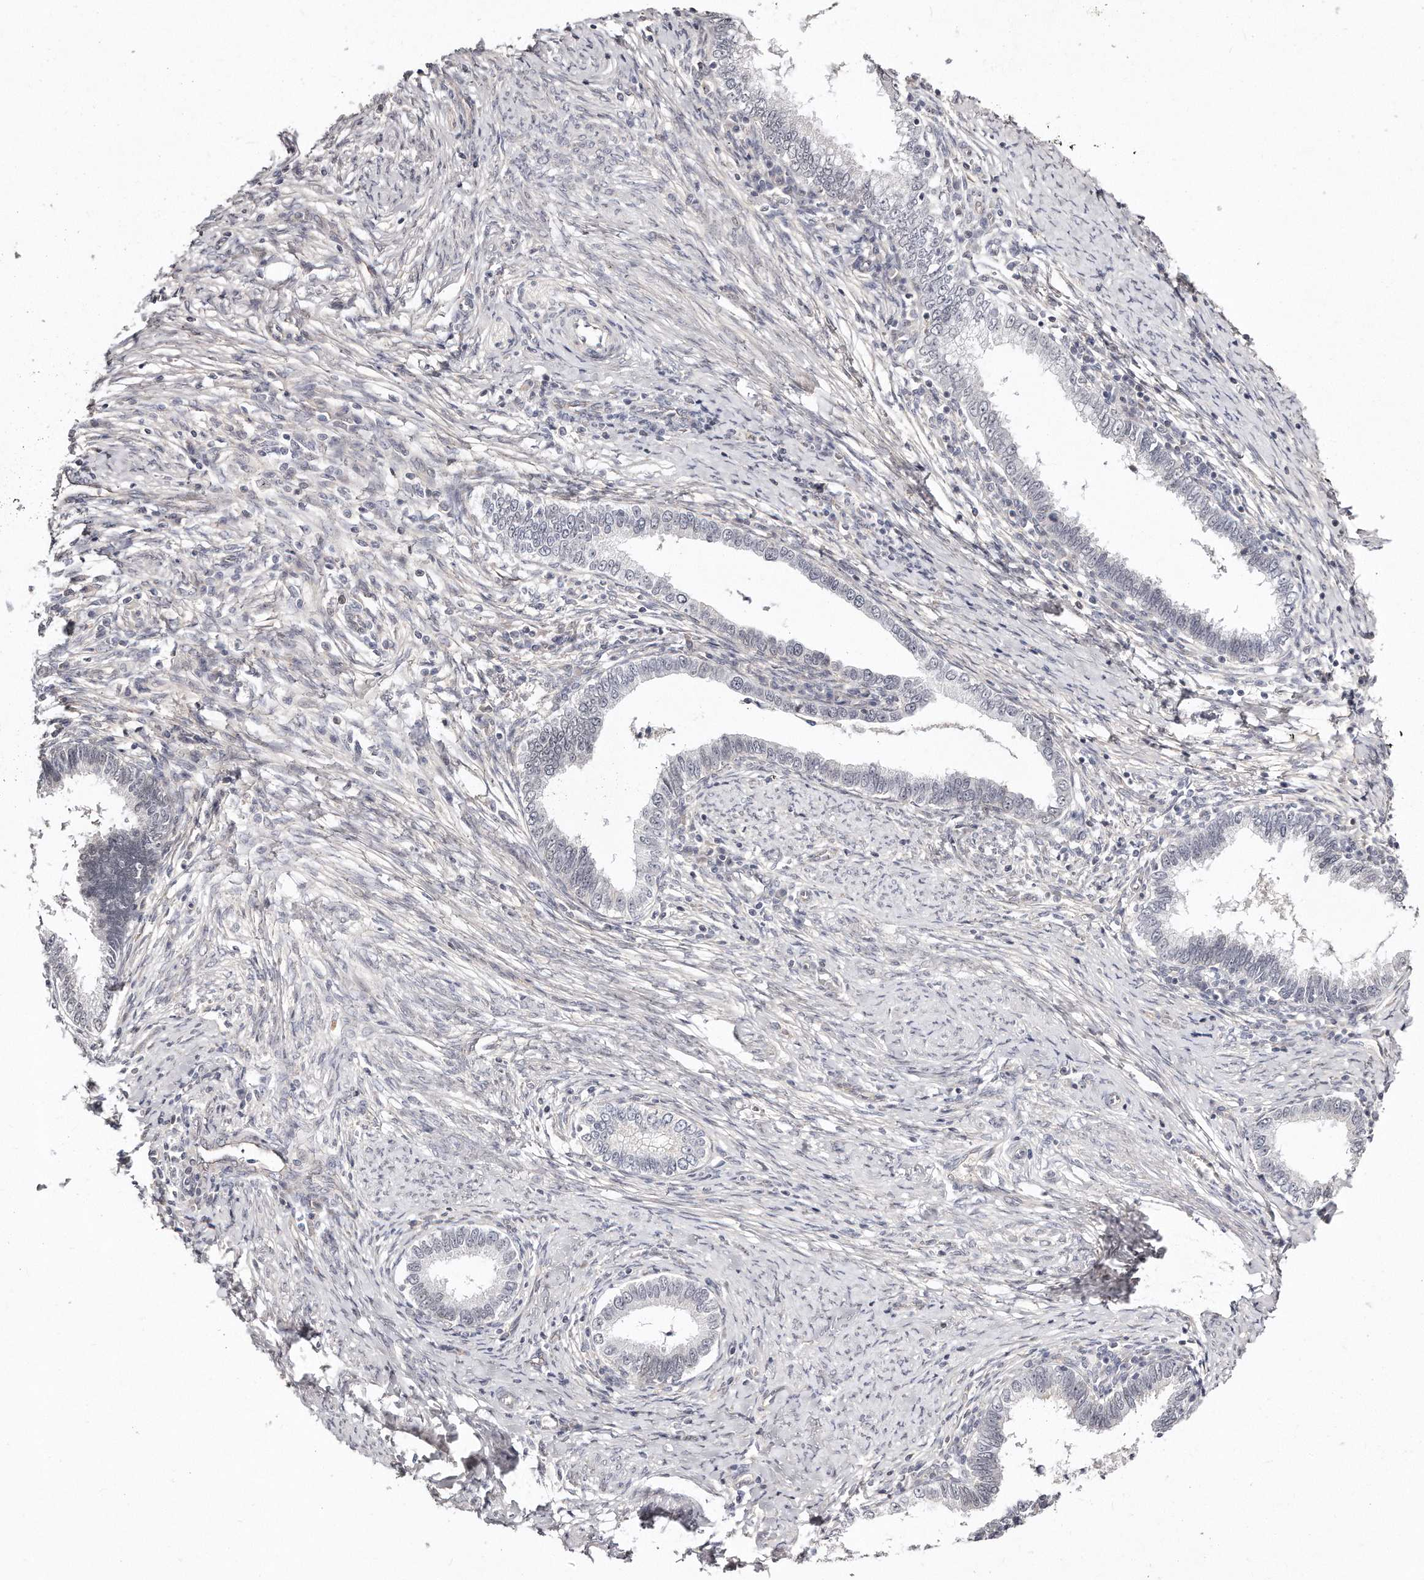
{"staining": {"intensity": "negative", "quantity": "none", "location": "none"}, "tissue": "cervical cancer", "cell_type": "Tumor cells", "image_type": "cancer", "snomed": [{"axis": "morphology", "description": "Adenocarcinoma, NOS"}, {"axis": "topography", "description": "Cervix"}], "caption": "Micrograph shows no protein positivity in tumor cells of cervical cancer (adenocarcinoma) tissue.", "gene": "CASZ1", "patient": {"sex": "female", "age": 36}}